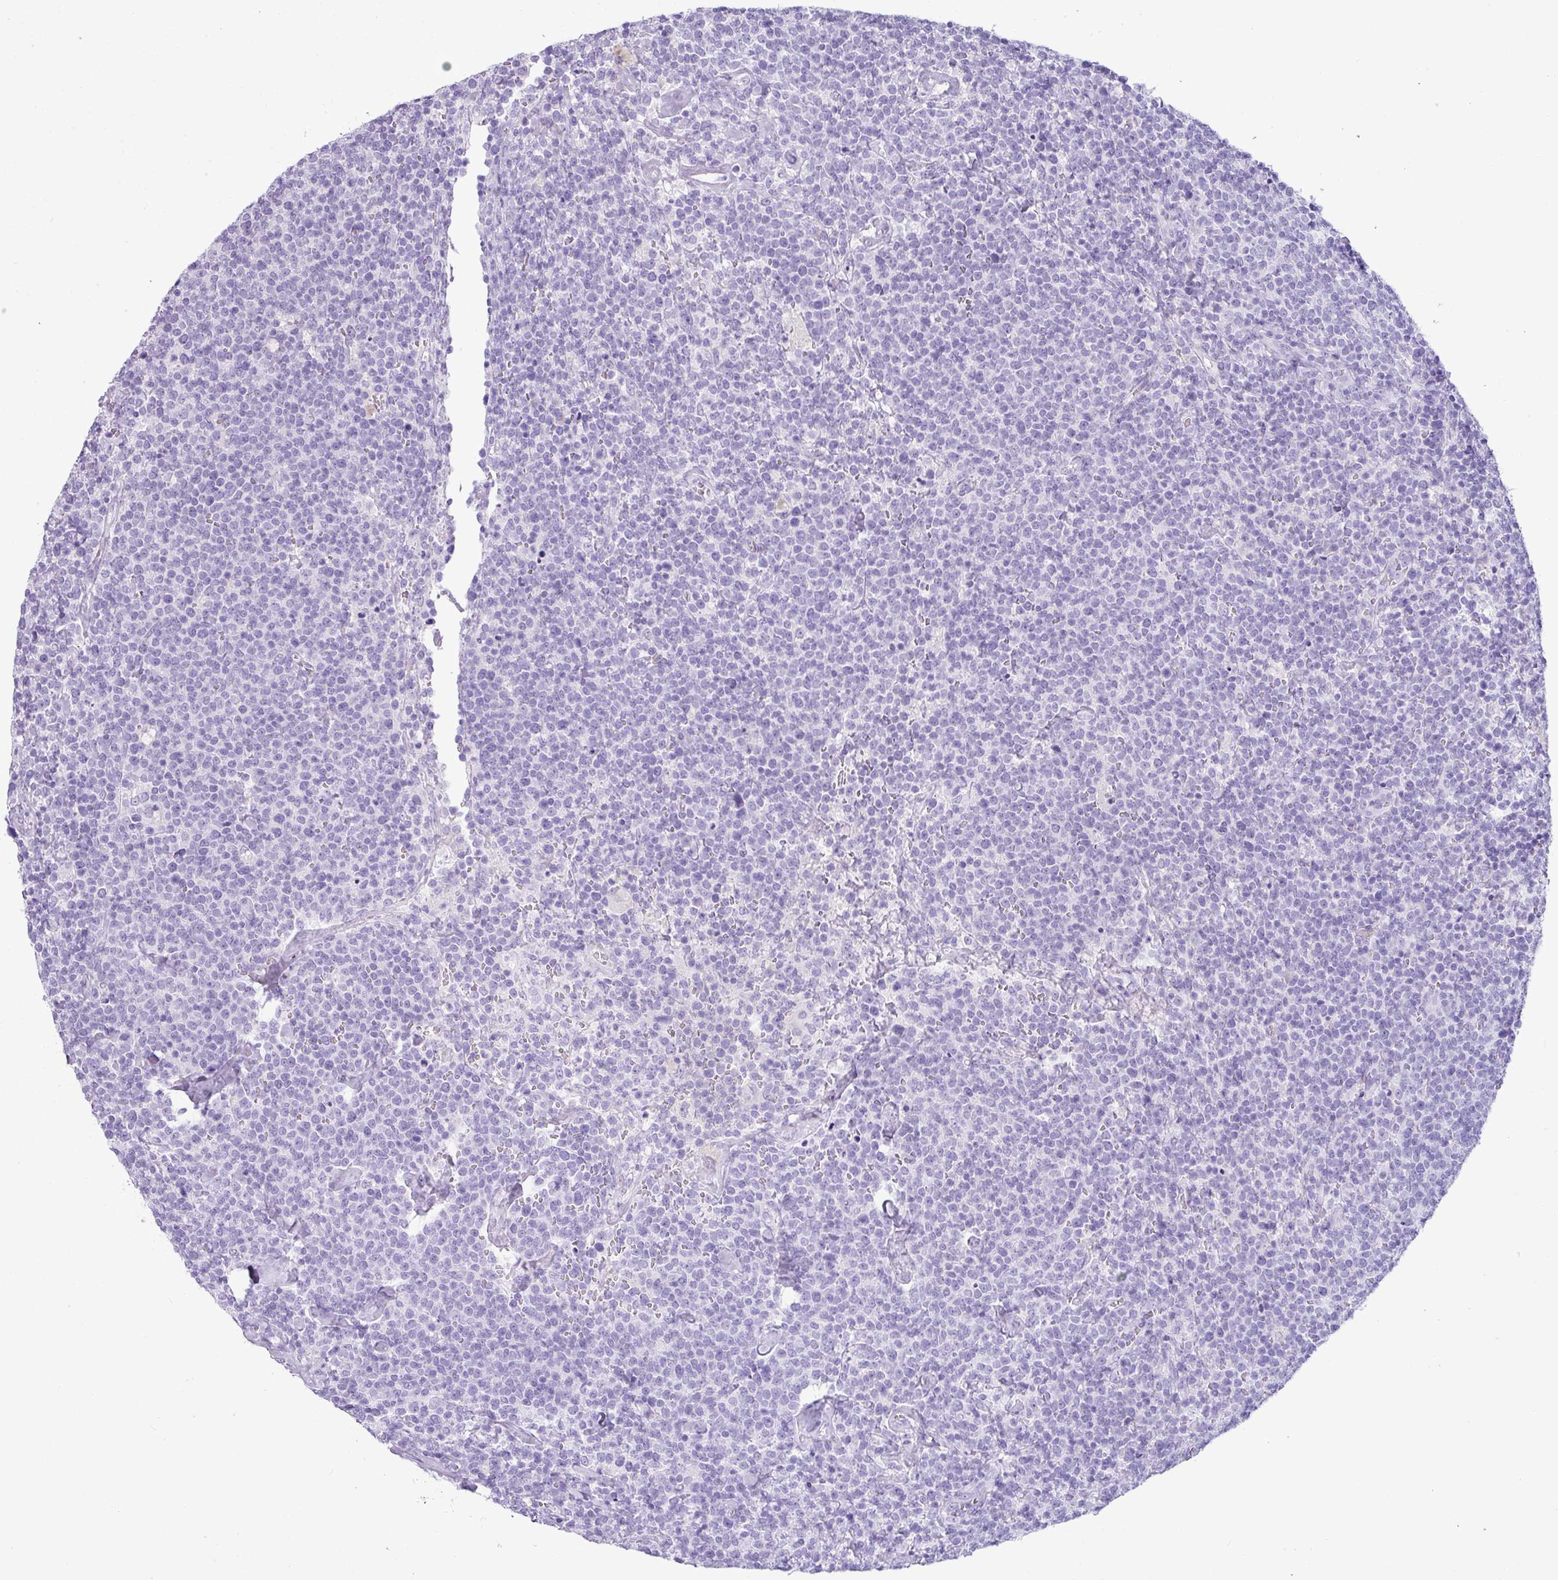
{"staining": {"intensity": "negative", "quantity": "none", "location": "none"}, "tissue": "lymphoma", "cell_type": "Tumor cells", "image_type": "cancer", "snomed": [{"axis": "morphology", "description": "Malignant lymphoma, non-Hodgkin's type, High grade"}, {"axis": "topography", "description": "Lymph node"}], "caption": "DAB immunohistochemical staining of lymphoma shows no significant staining in tumor cells.", "gene": "ZNF524", "patient": {"sex": "male", "age": 61}}